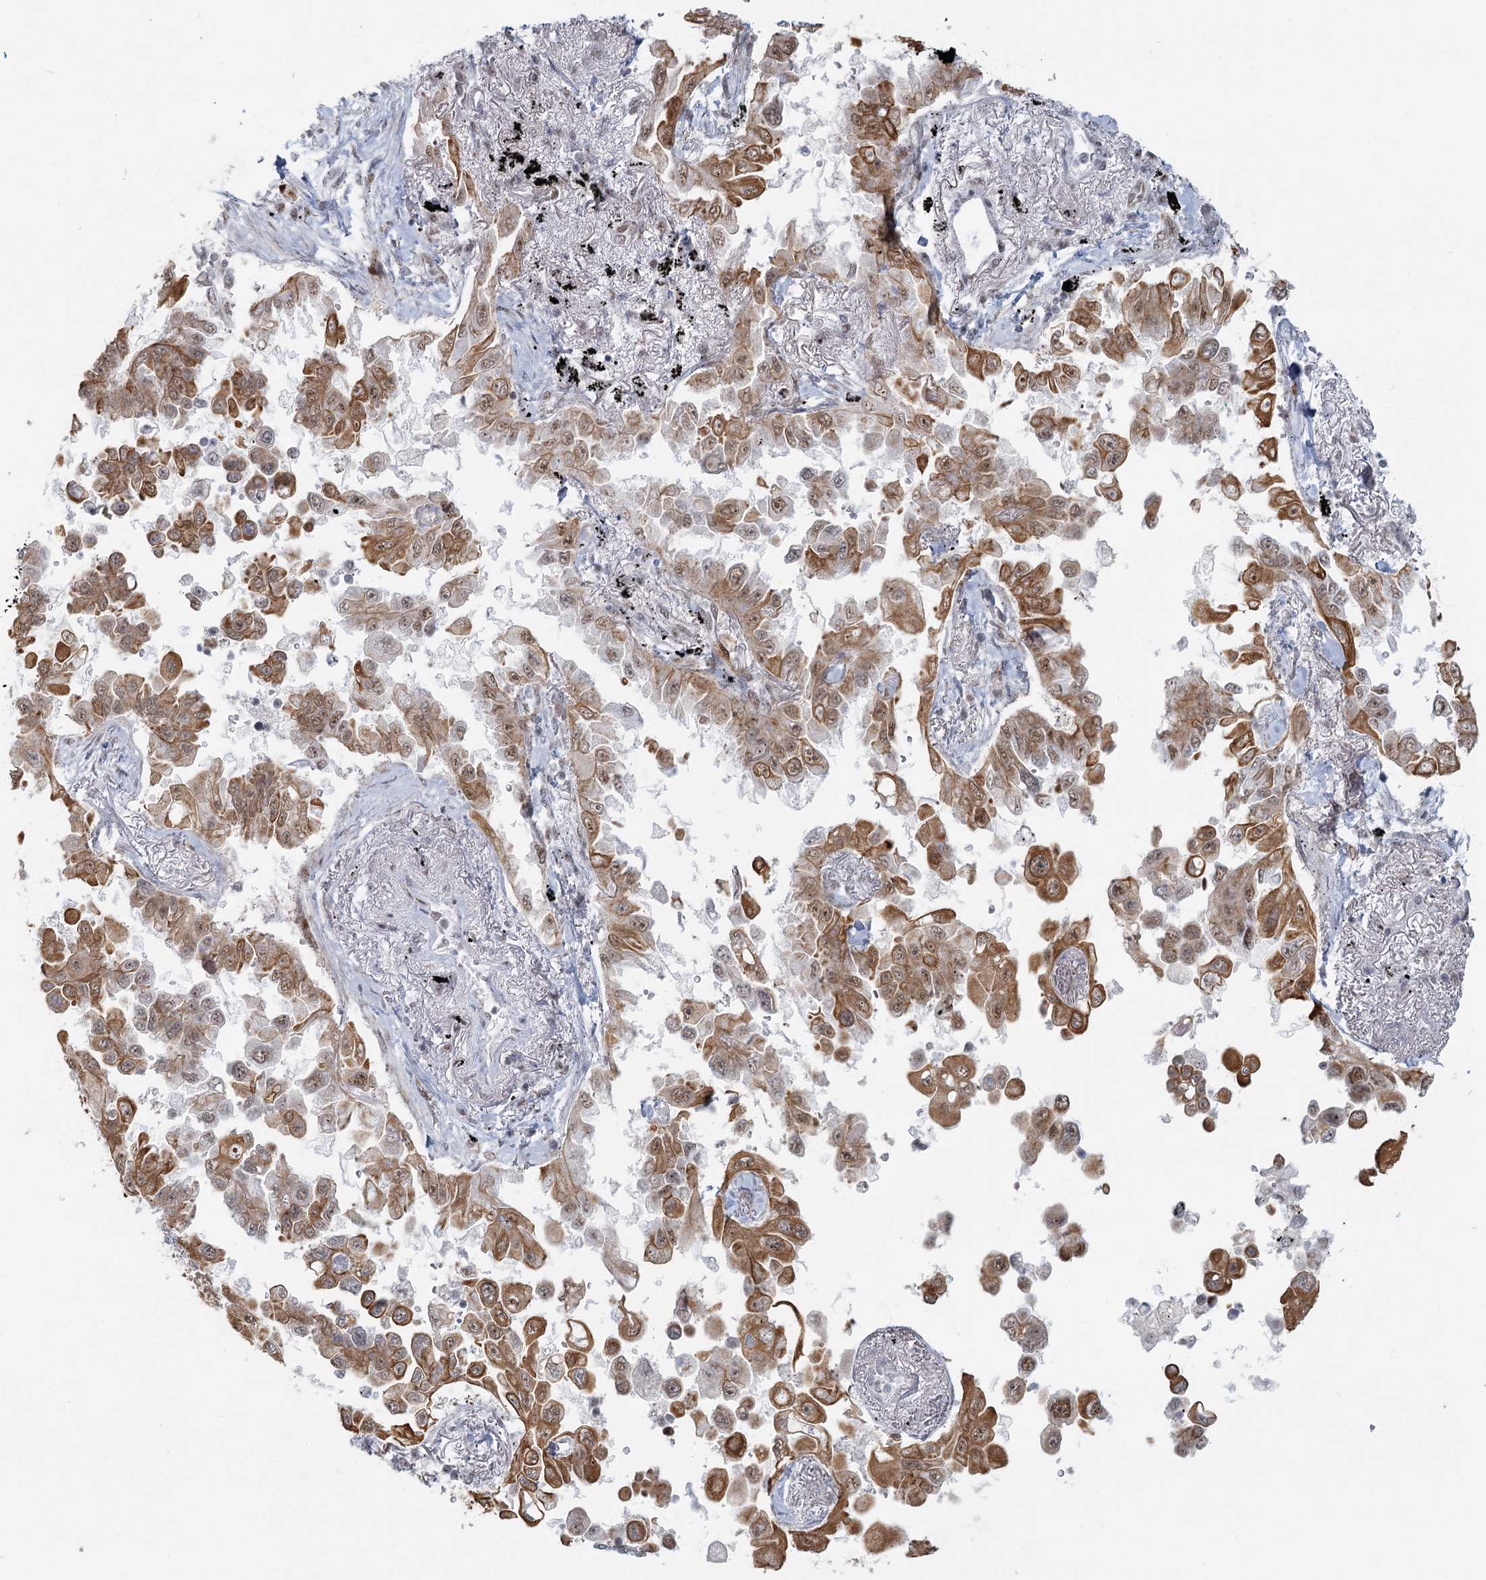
{"staining": {"intensity": "moderate", "quantity": ">75%", "location": "cytoplasmic/membranous,nuclear"}, "tissue": "lung cancer", "cell_type": "Tumor cells", "image_type": "cancer", "snomed": [{"axis": "morphology", "description": "Adenocarcinoma, NOS"}, {"axis": "topography", "description": "Lung"}], "caption": "A micrograph of human lung cancer (adenocarcinoma) stained for a protein exhibits moderate cytoplasmic/membranous and nuclear brown staining in tumor cells.", "gene": "U2SURP", "patient": {"sex": "female", "age": 67}}